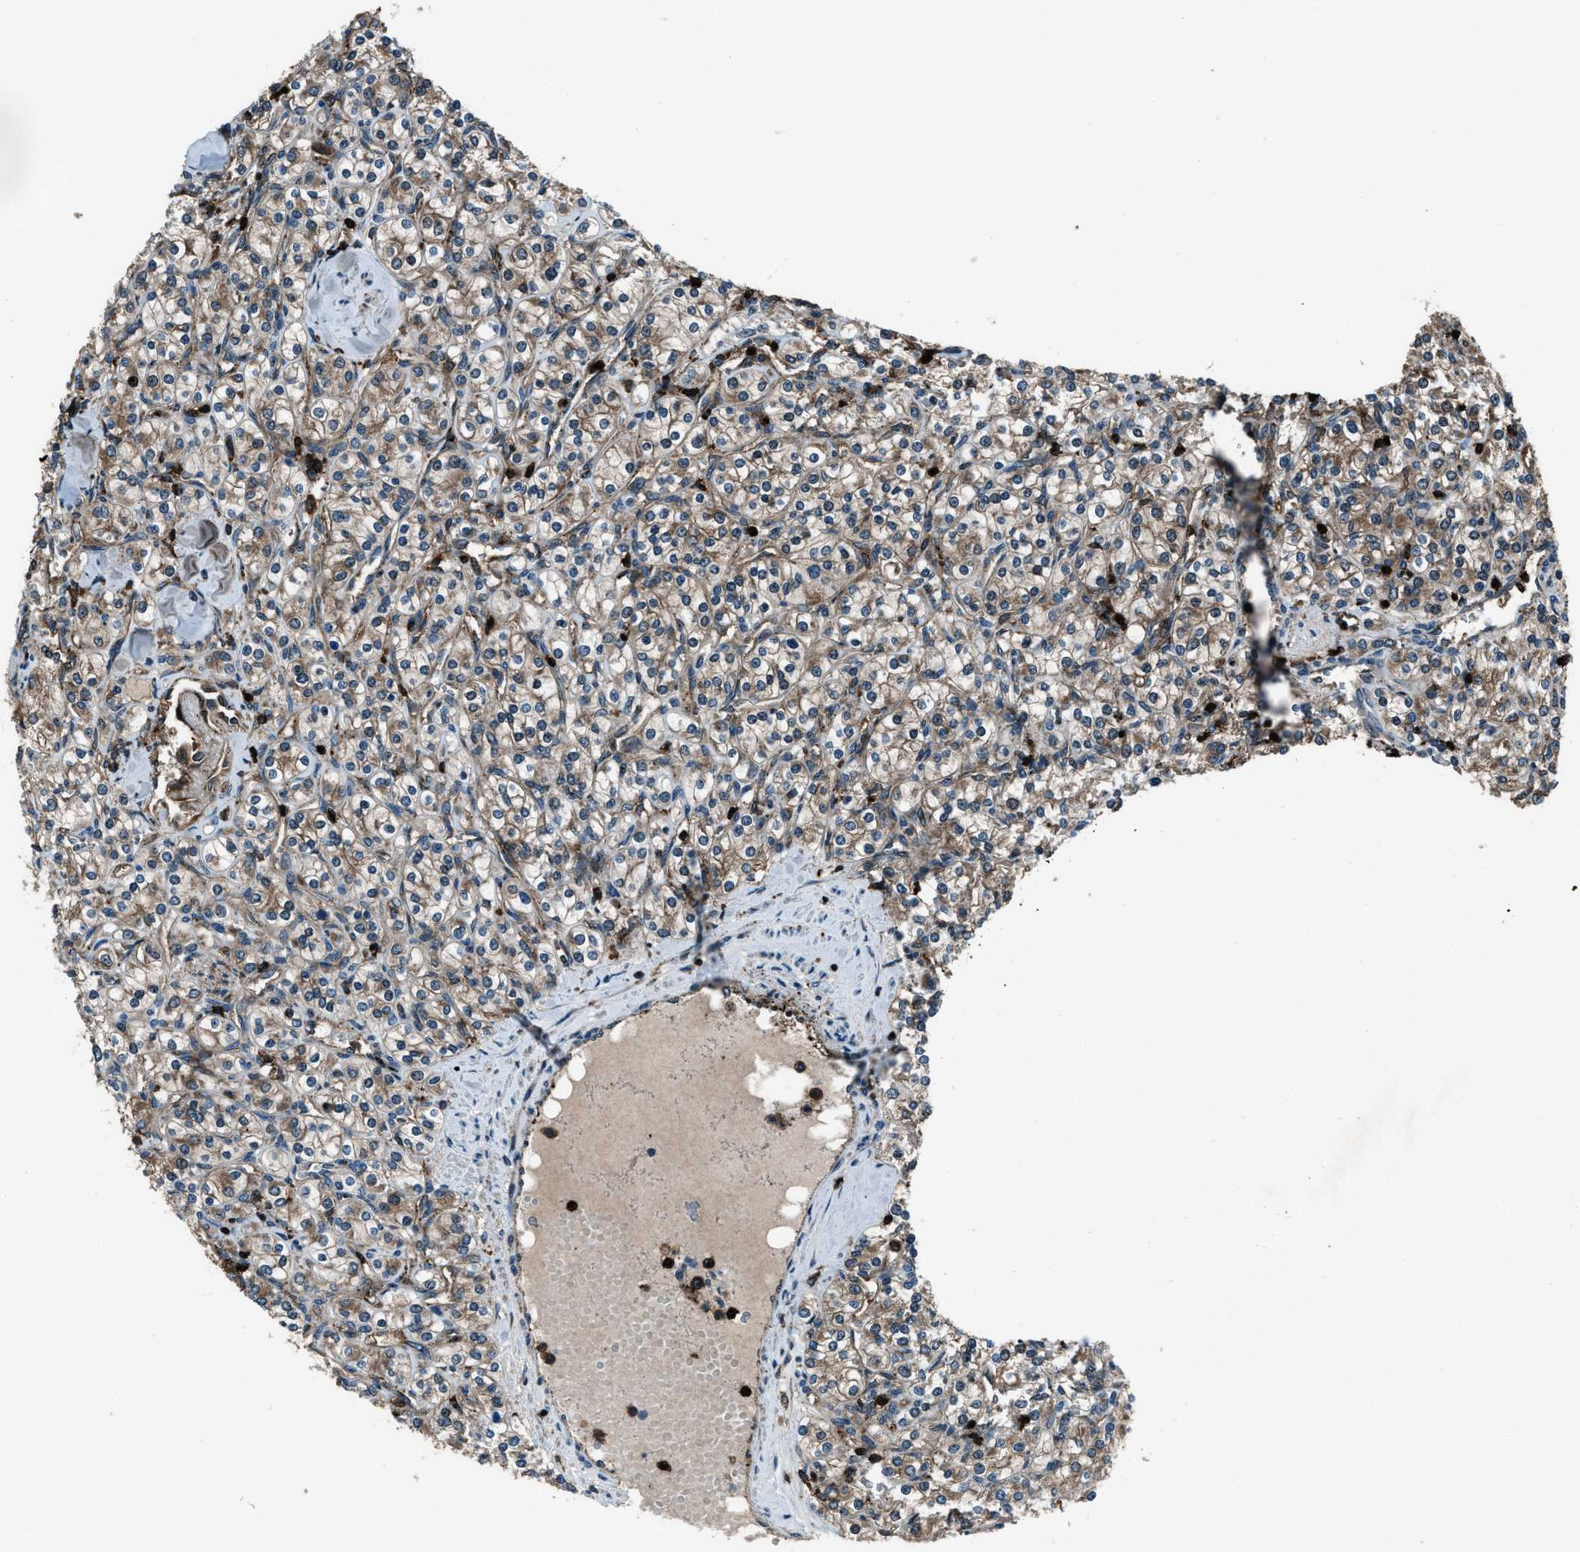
{"staining": {"intensity": "moderate", "quantity": ">75%", "location": "cytoplasmic/membranous"}, "tissue": "renal cancer", "cell_type": "Tumor cells", "image_type": "cancer", "snomed": [{"axis": "morphology", "description": "Adenocarcinoma, NOS"}, {"axis": "topography", "description": "Kidney"}], "caption": "IHC image of neoplastic tissue: human renal adenocarcinoma stained using immunohistochemistry demonstrates medium levels of moderate protein expression localized specifically in the cytoplasmic/membranous of tumor cells, appearing as a cytoplasmic/membranous brown color.", "gene": "SNX30", "patient": {"sex": "male", "age": 77}}